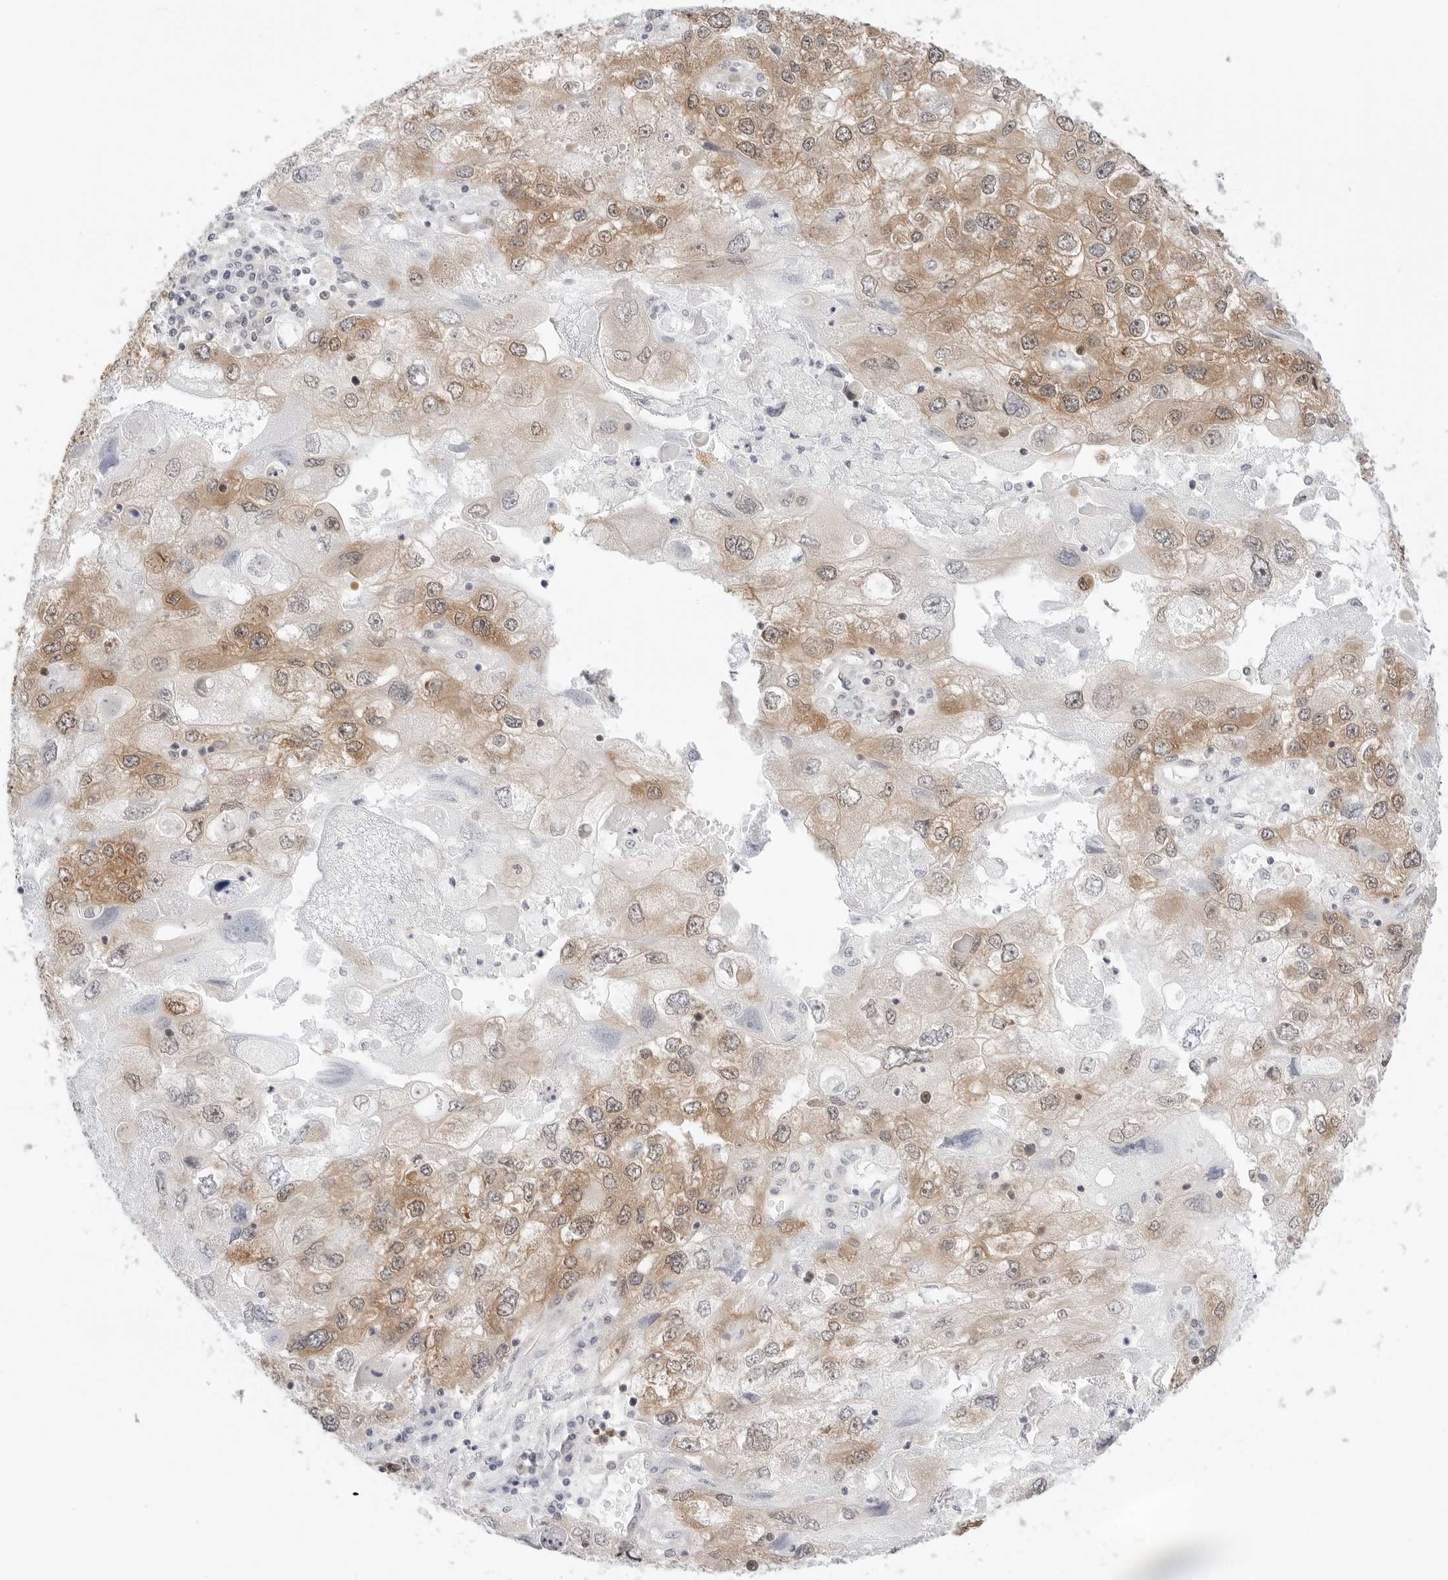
{"staining": {"intensity": "moderate", "quantity": ">75%", "location": "cytoplasmic/membranous"}, "tissue": "endometrial cancer", "cell_type": "Tumor cells", "image_type": "cancer", "snomed": [{"axis": "morphology", "description": "Adenocarcinoma, NOS"}, {"axis": "topography", "description": "Endometrium"}], "caption": "A high-resolution image shows immunohistochemistry (IHC) staining of endometrial adenocarcinoma, which exhibits moderate cytoplasmic/membranous expression in approximately >75% of tumor cells. The protein is shown in brown color, while the nuclei are stained blue.", "gene": "NUDC", "patient": {"sex": "female", "age": 49}}